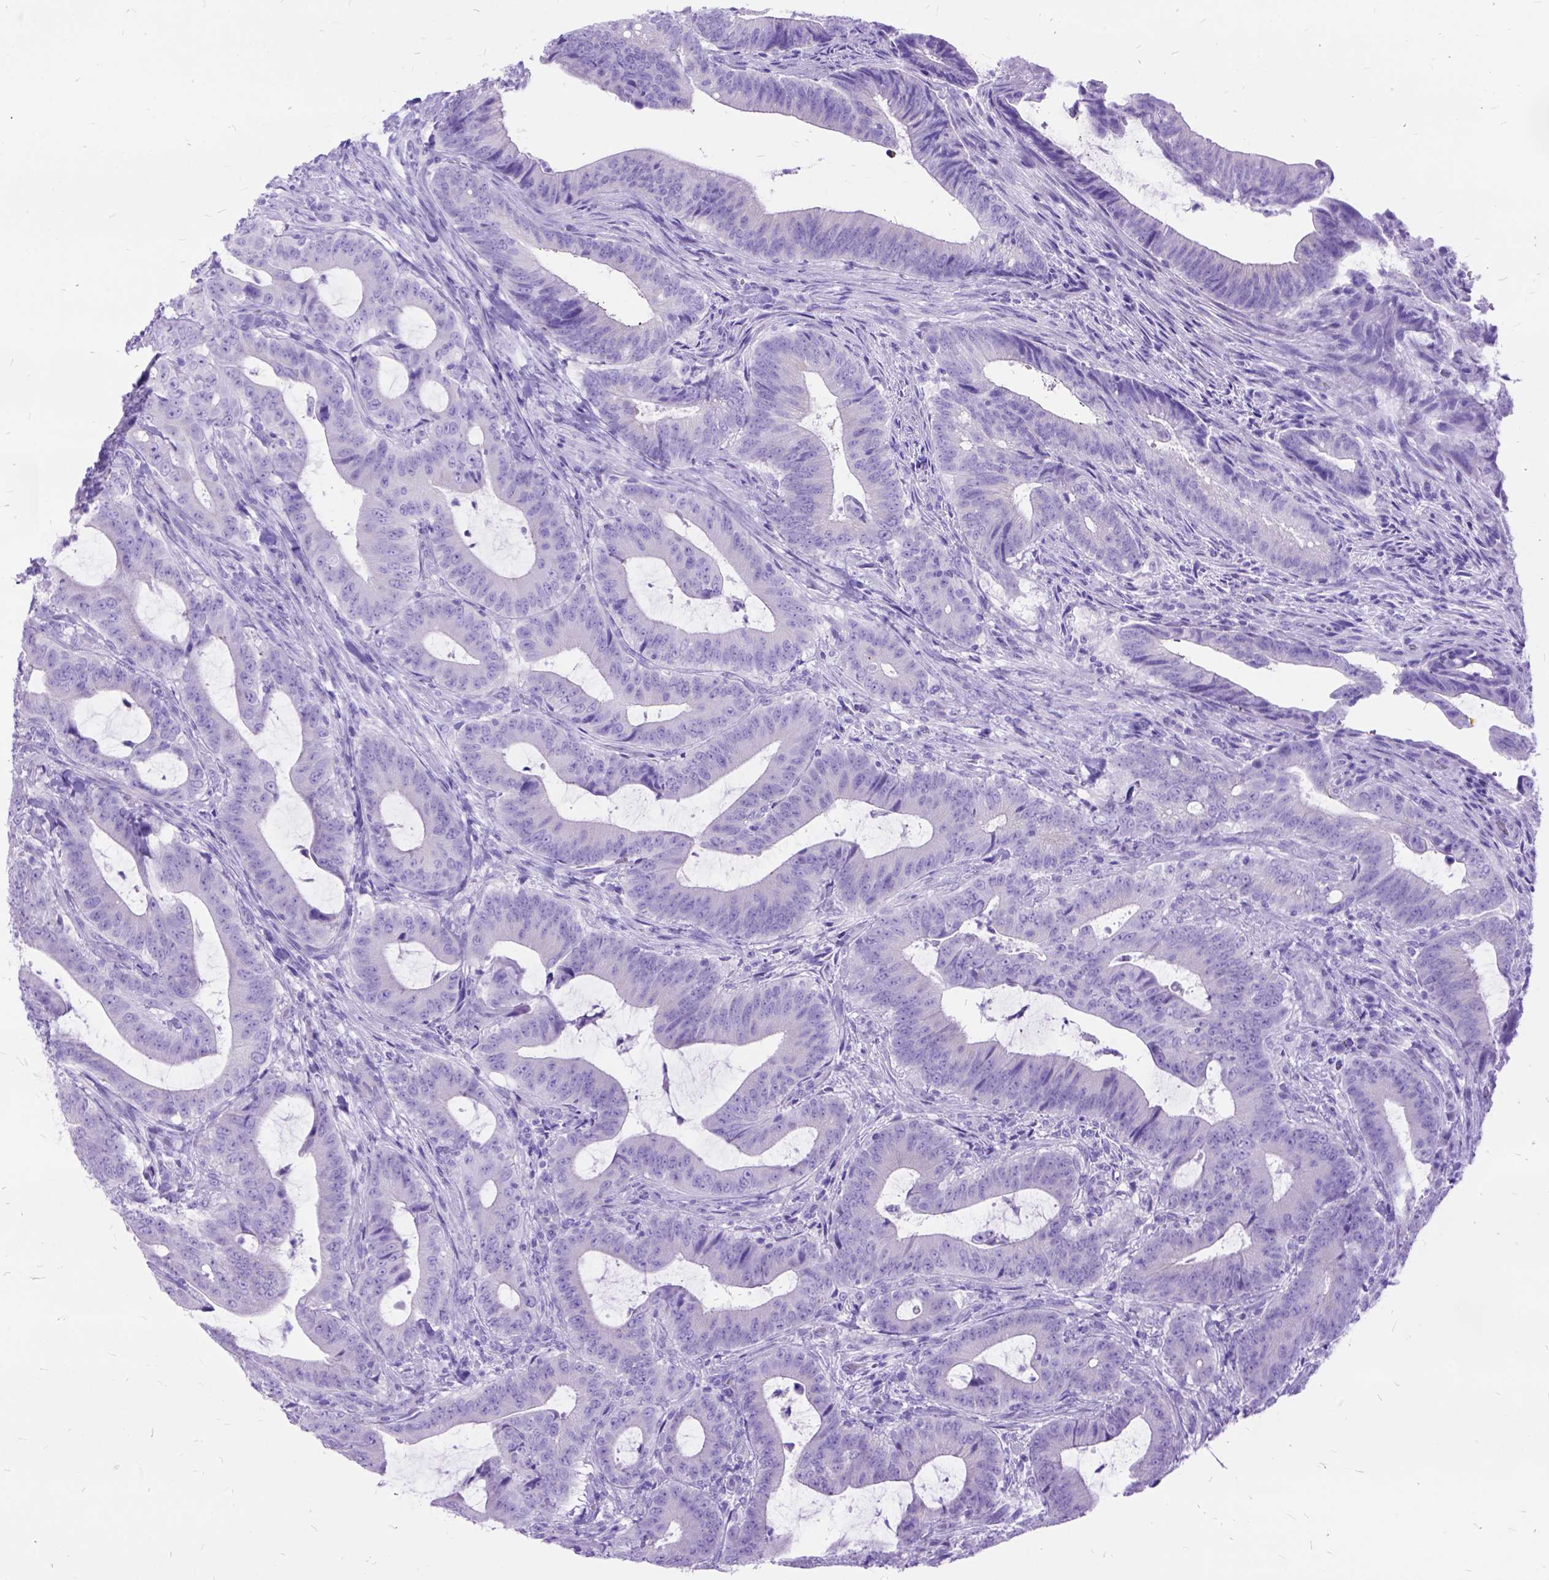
{"staining": {"intensity": "negative", "quantity": "none", "location": "none"}, "tissue": "colorectal cancer", "cell_type": "Tumor cells", "image_type": "cancer", "snomed": [{"axis": "morphology", "description": "Adenocarcinoma, NOS"}, {"axis": "topography", "description": "Colon"}], "caption": "DAB (3,3'-diaminobenzidine) immunohistochemical staining of human colorectal cancer shows no significant positivity in tumor cells.", "gene": "DNAH2", "patient": {"sex": "female", "age": 43}}